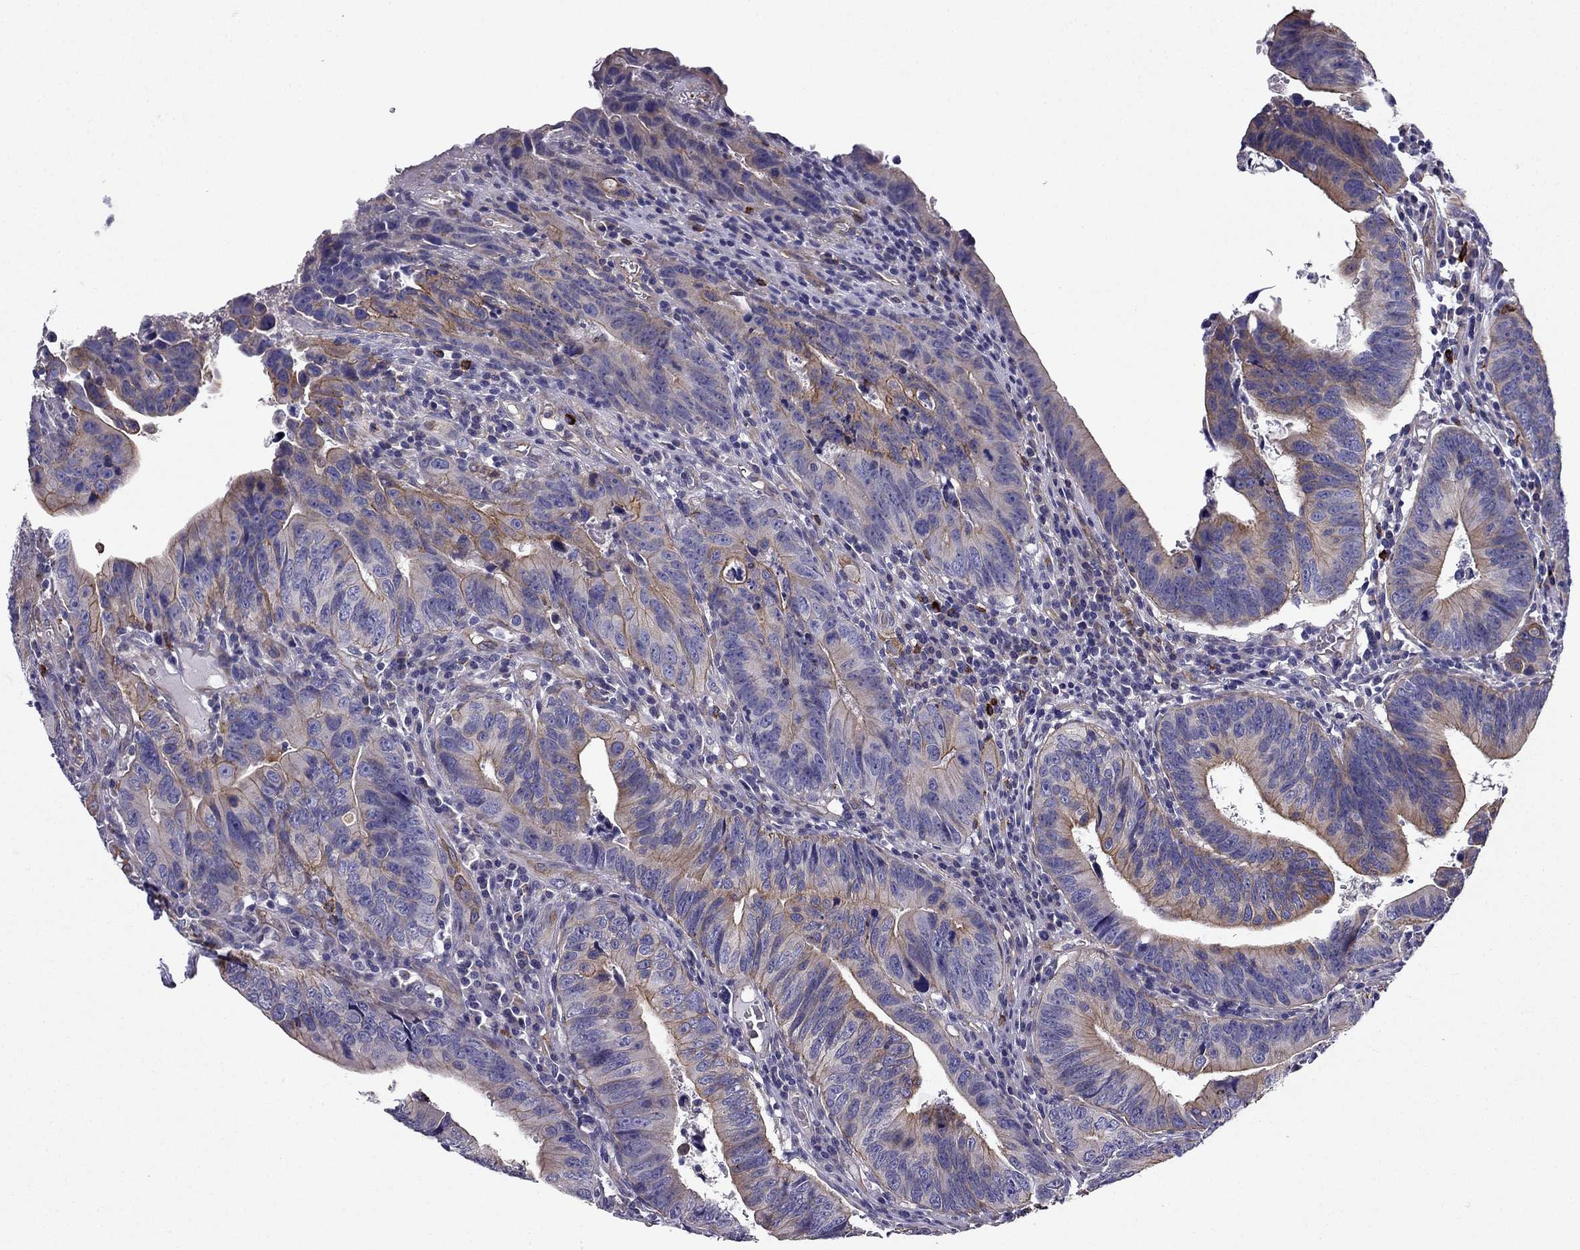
{"staining": {"intensity": "strong", "quantity": "25%-75%", "location": "cytoplasmic/membranous"}, "tissue": "colorectal cancer", "cell_type": "Tumor cells", "image_type": "cancer", "snomed": [{"axis": "morphology", "description": "Adenocarcinoma, NOS"}, {"axis": "topography", "description": "Colon"}], "caption": "Tumor cells show high levels of strong cytoplasmic/membranous staining in about 25%-75% of cells in human colorectal cancer. (Brightfield microscopy of DAB IHC at high magnification).", "gene": "ENOX1", "patient": {"sex": "female", "age": 87}}